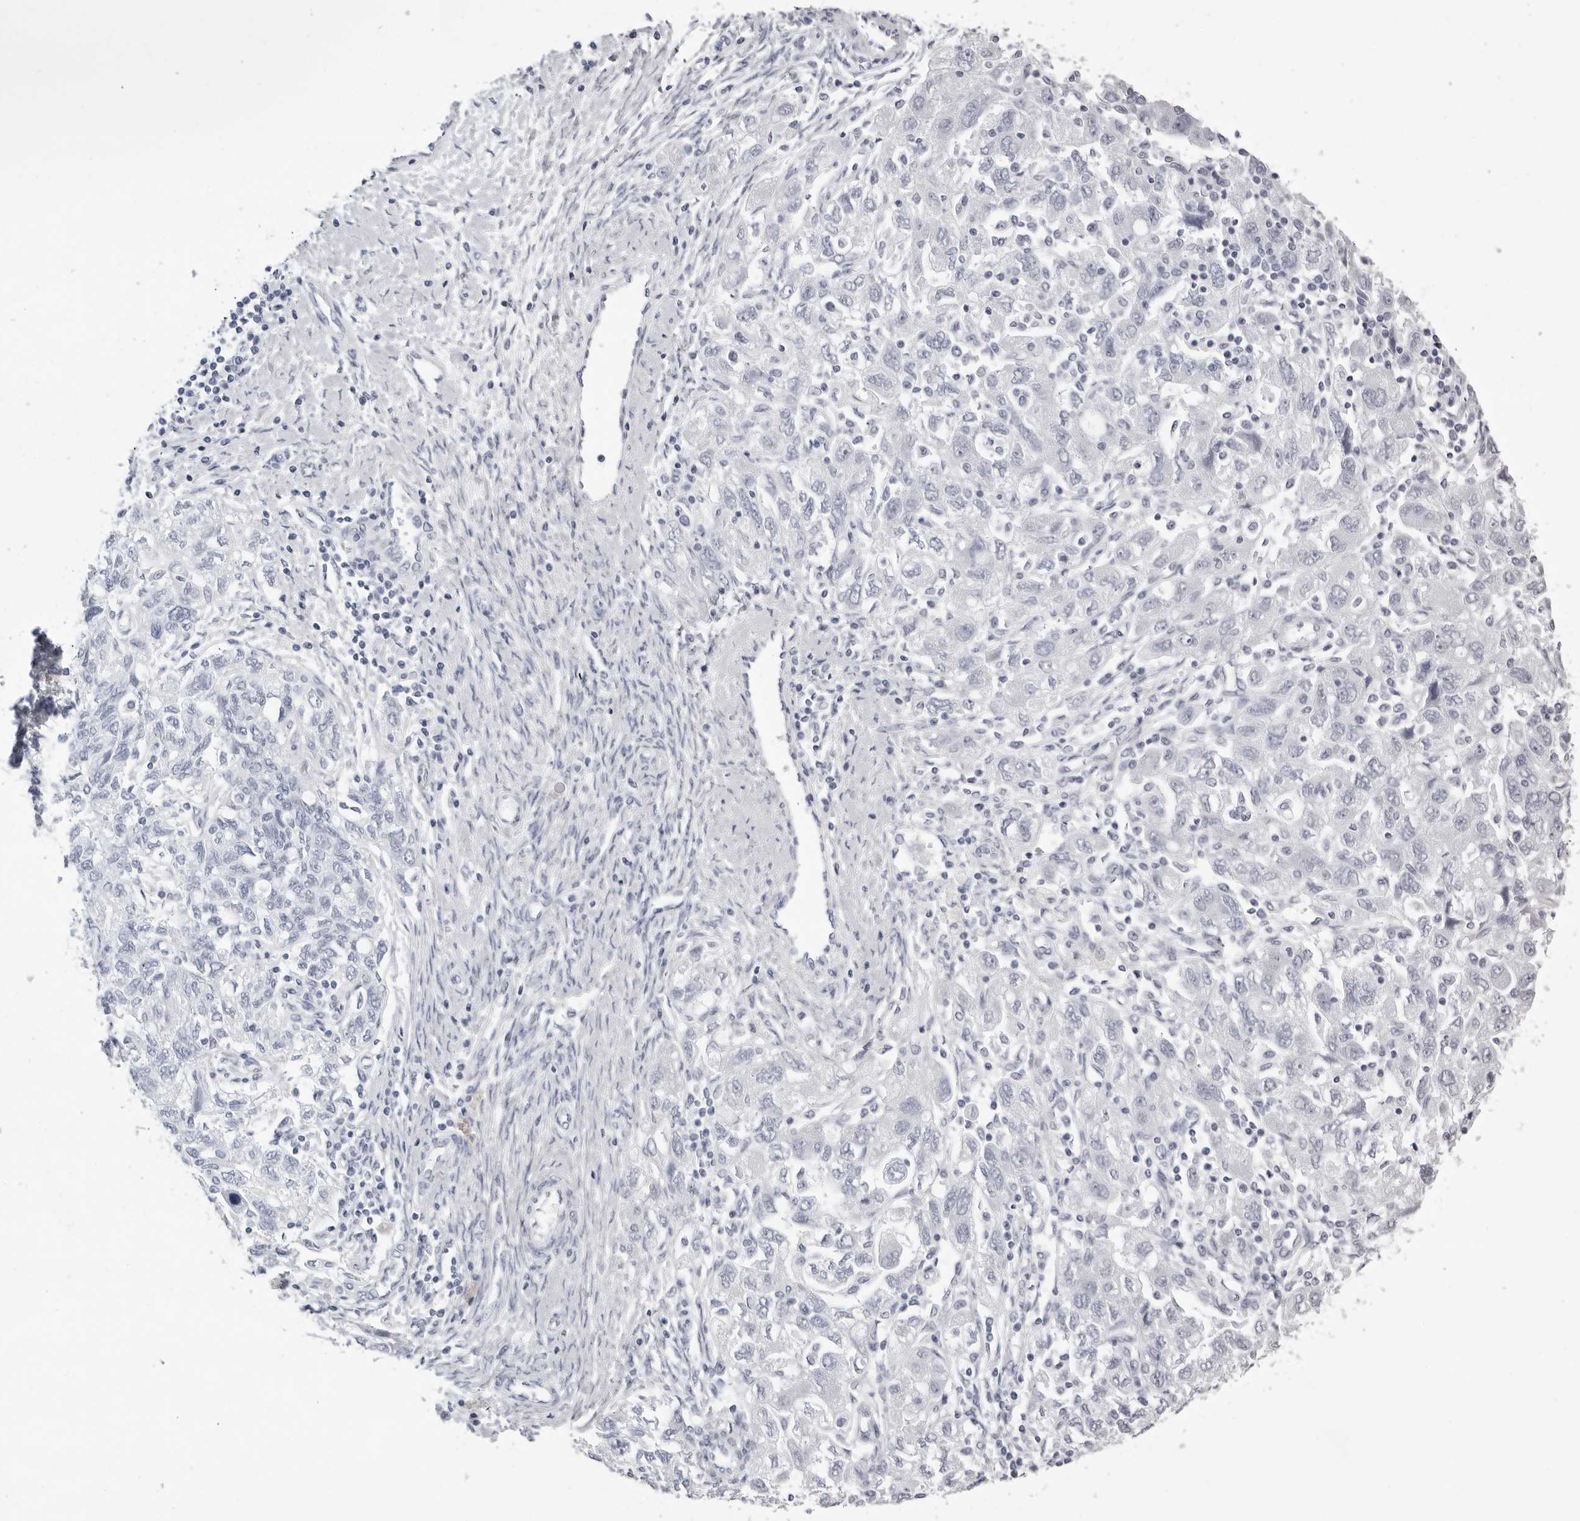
{"staining": {"intensity": "negative", "quantity": "none", "location": "none"}, "tissue": "ovarian cancer", "cell_type": "Tumor cells", "image_type": "cancer", "snomed": [{"axis": "morphology", "description": "Carcinoma, NOS"}, {"axis": "morphology", "description": "Cystadenocarcinoma, serous, NOS"}, {"axis": "topography", "description": "Ovary"}], "caption": "Tumor cells are negative for protein expression in human ovarian cancer. The staining is performed using DAB (3,3'-diaminobenzidine) brown chromogen with nuclei counter-stained in using hematoxylin.", "gene": "TMOD4", "patient": {"sex": "female", "age": 69}}